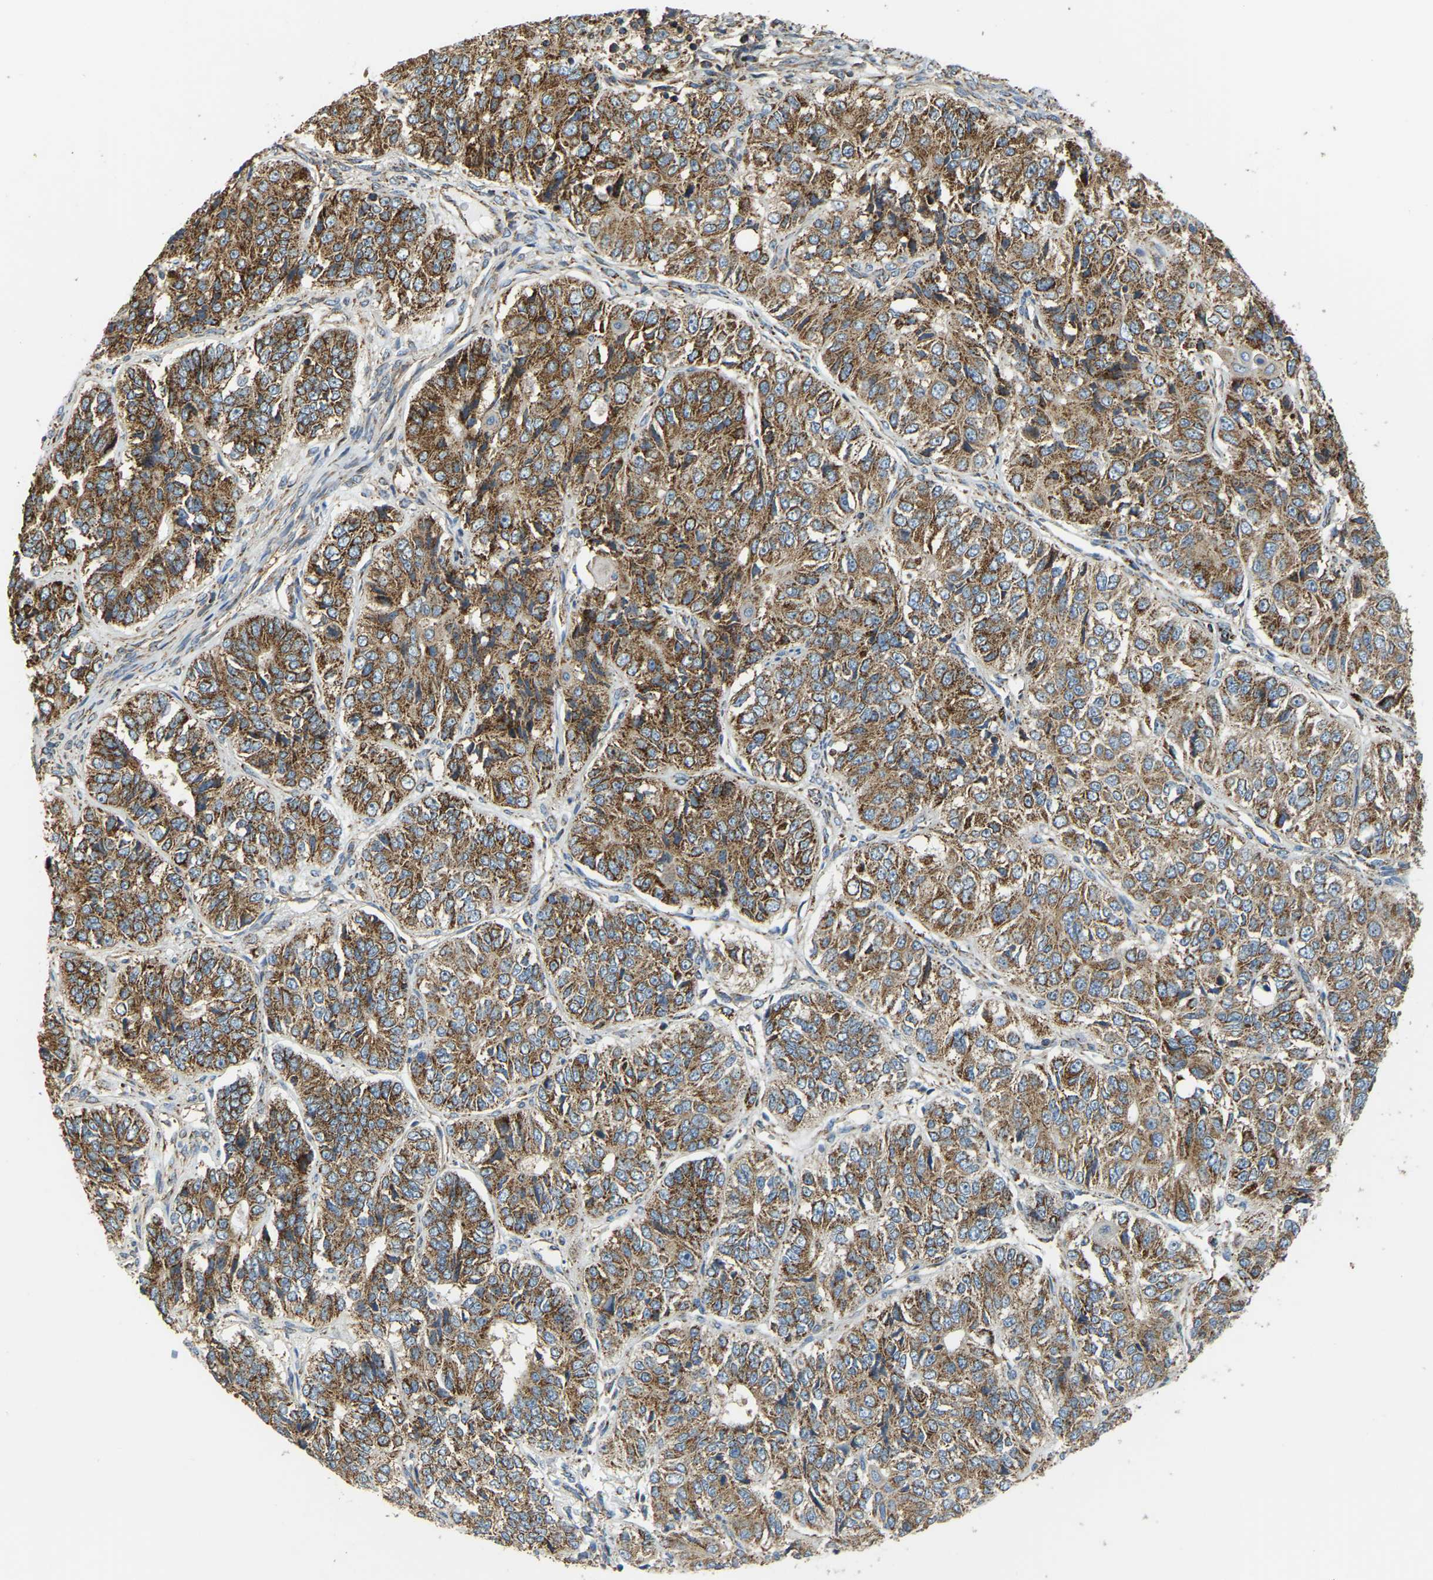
{"staining": {"intensity": "moderate", "quantity": ">75%", "location": "cytoplasmic/membranous"}, "tissue": "ovarian cancer", "cell_type": "Tumor cells", "image_type": "cancer", "snomed": [{"axis": "morphology", "description": "Carcinoma, endometroid"}, {"axis": "topography", "description": "Ovary"}], "caption": "Protein expression analysis of human ovarian cancer reveals moderate cytoplasmic/membranous expression in approximately >75% of tumor cells.", "gene": "PSMD7", "patient": {"sex": "female", "age": 51}}